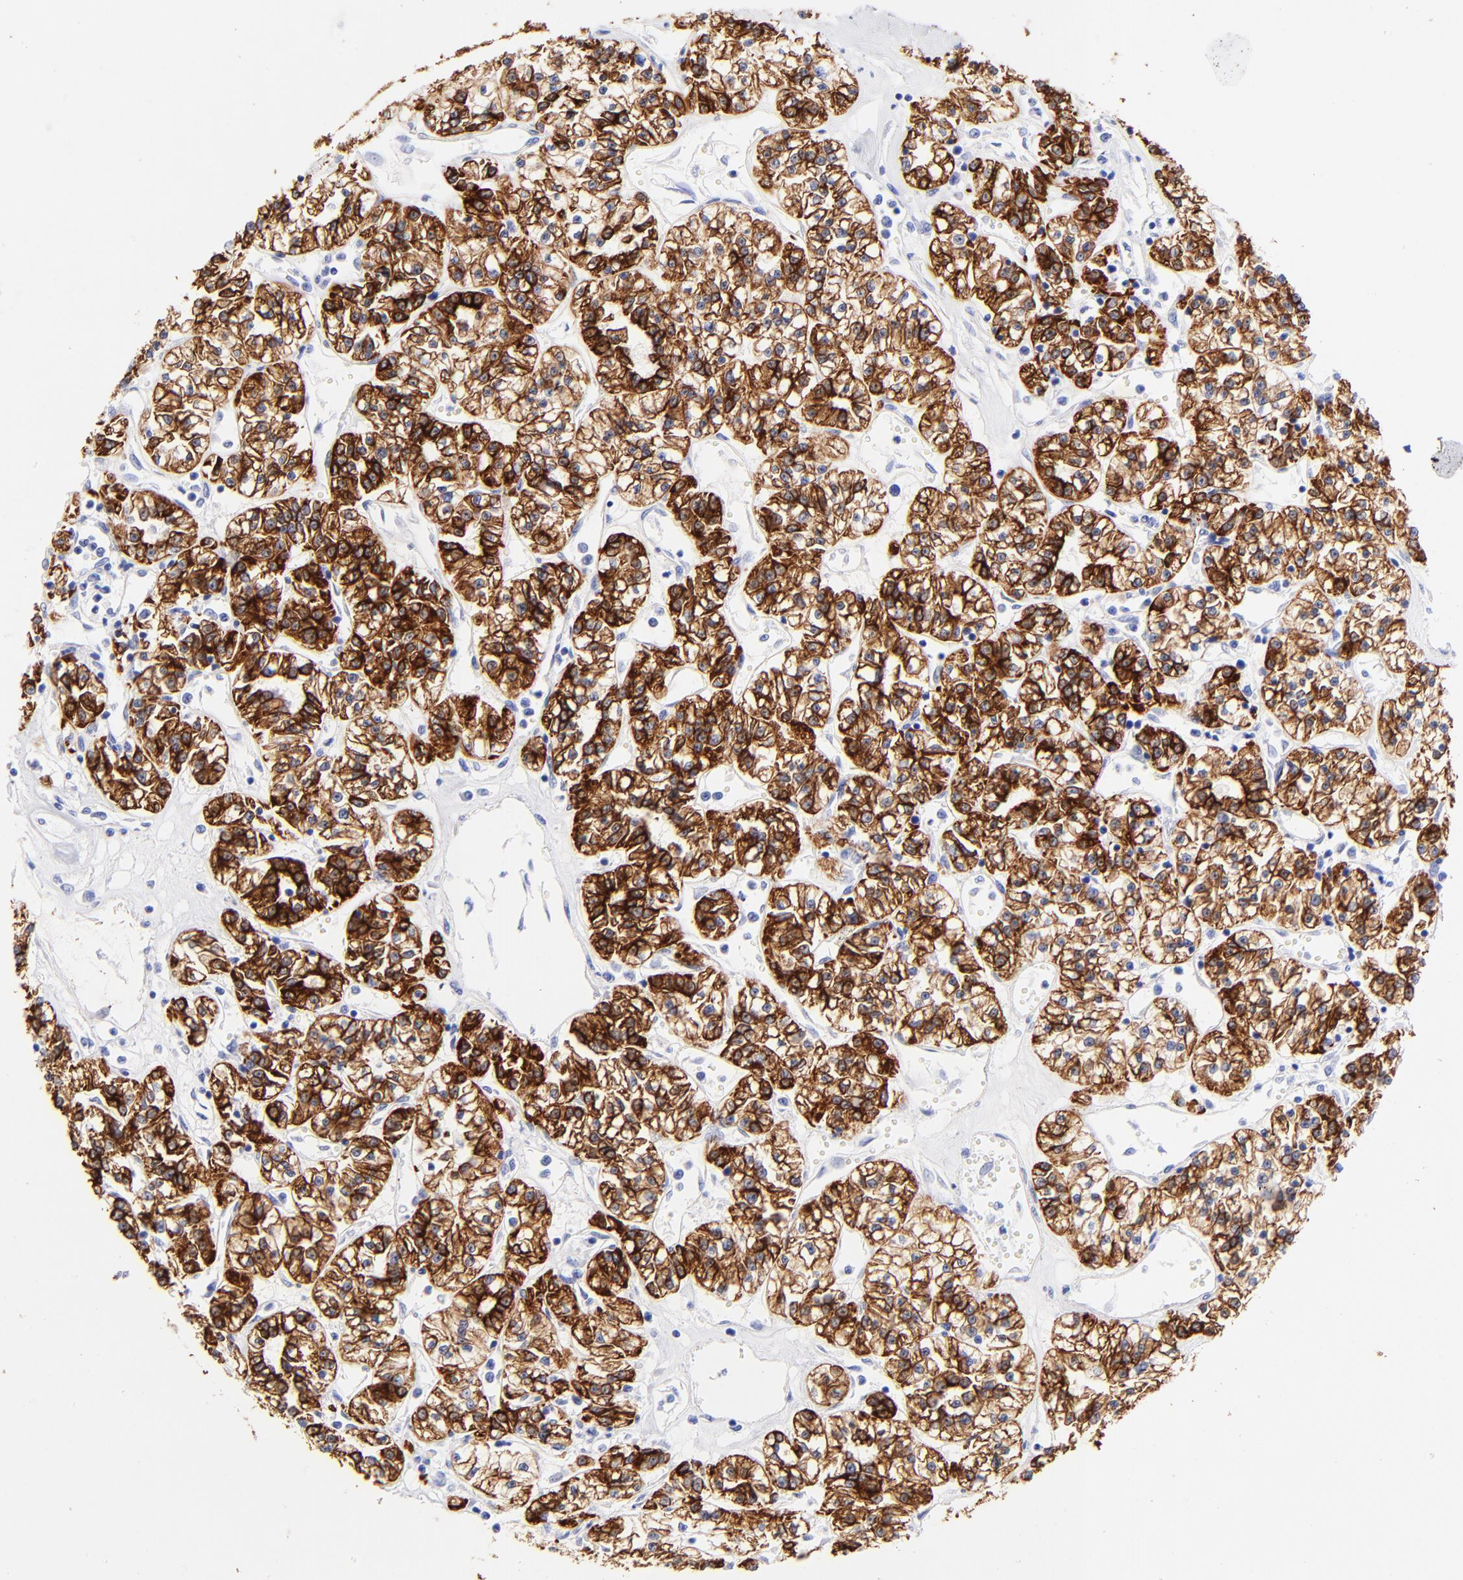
{"staining": {"intensity": "strong", "quantity": ">75%", "location": "cytoplasmic/membranous"}, "tissue": "renal cancer", "cell_type": "Tumor cells", "image_type": "cancer", "snomed": [{"axis": "morphology", "description": "Adenocarcinoma, NOS"}, {"axis": "topography", "description": "Kidney"}], "caption": "Tumor cells demonstrate high levels of strong cytoplasmic/membranous expression in approximately >75% of cells in renal cancer. (DAB IHC with brightfield microscopy, high magnification).", "gene": "KRT19", "patient": {"sex": "female", "age": 76}}